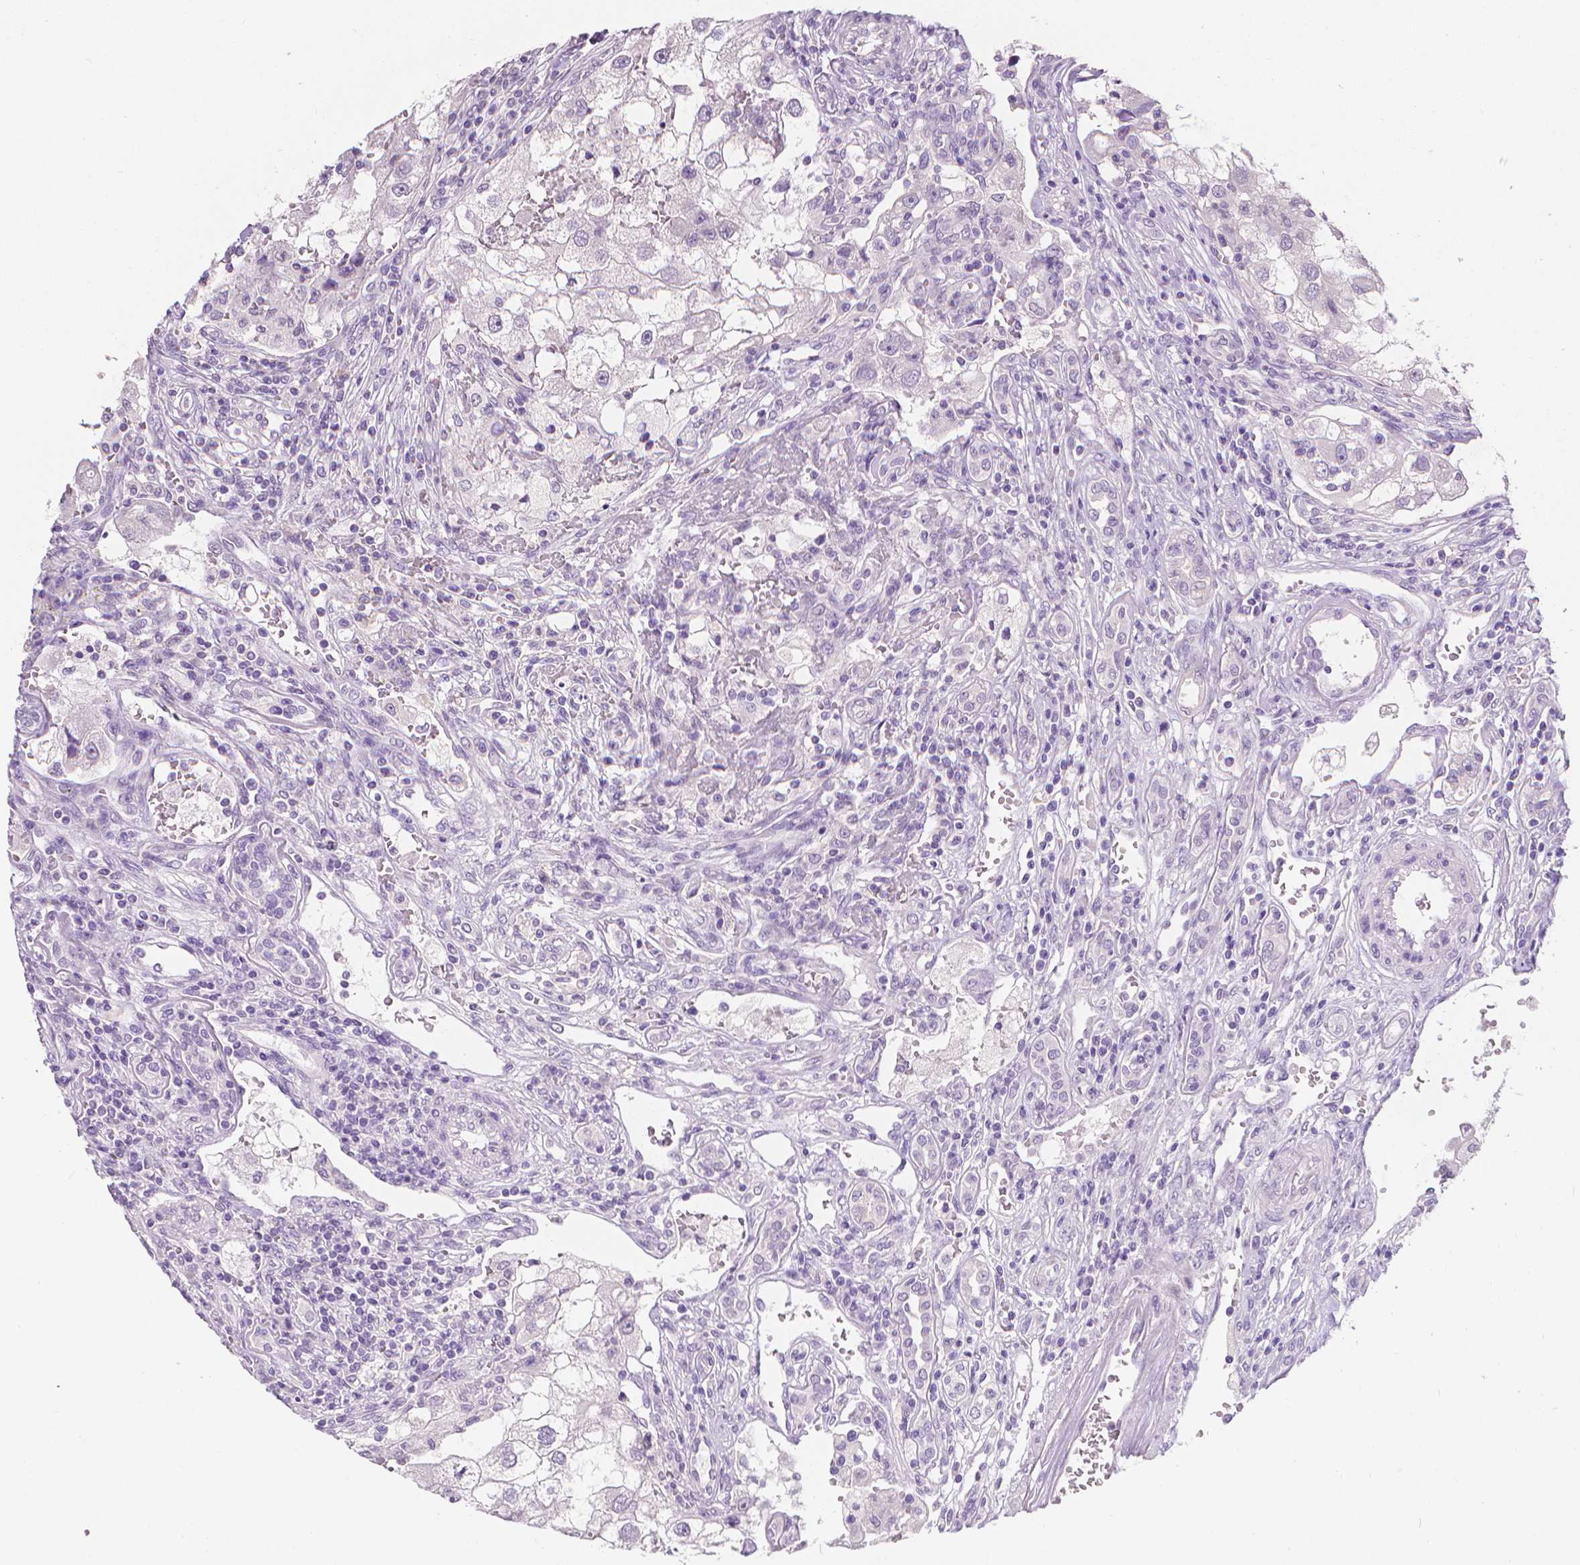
{"staining": {"intensity": "negative", "quantity": "none", "location": "none"}, "tissue": "renal cancer", "cell_type": "Tumor cells", "image_type": "cancer", "snomed": [{"axis": "morphology", "description": "Adenocarcinoma, NOS"}, {"axis": "topography", "description": "Kidney"}], "caption": "Protein analysis of renal cancer shows no significant expression in tumor cells. (Stains: DAB immunohistochemistry with hematoxylin counter stain, Microscopy: brightfield microscopy at high magnification).", "gene": "FASN", "patient": {"sex": "male", "age": 63}}